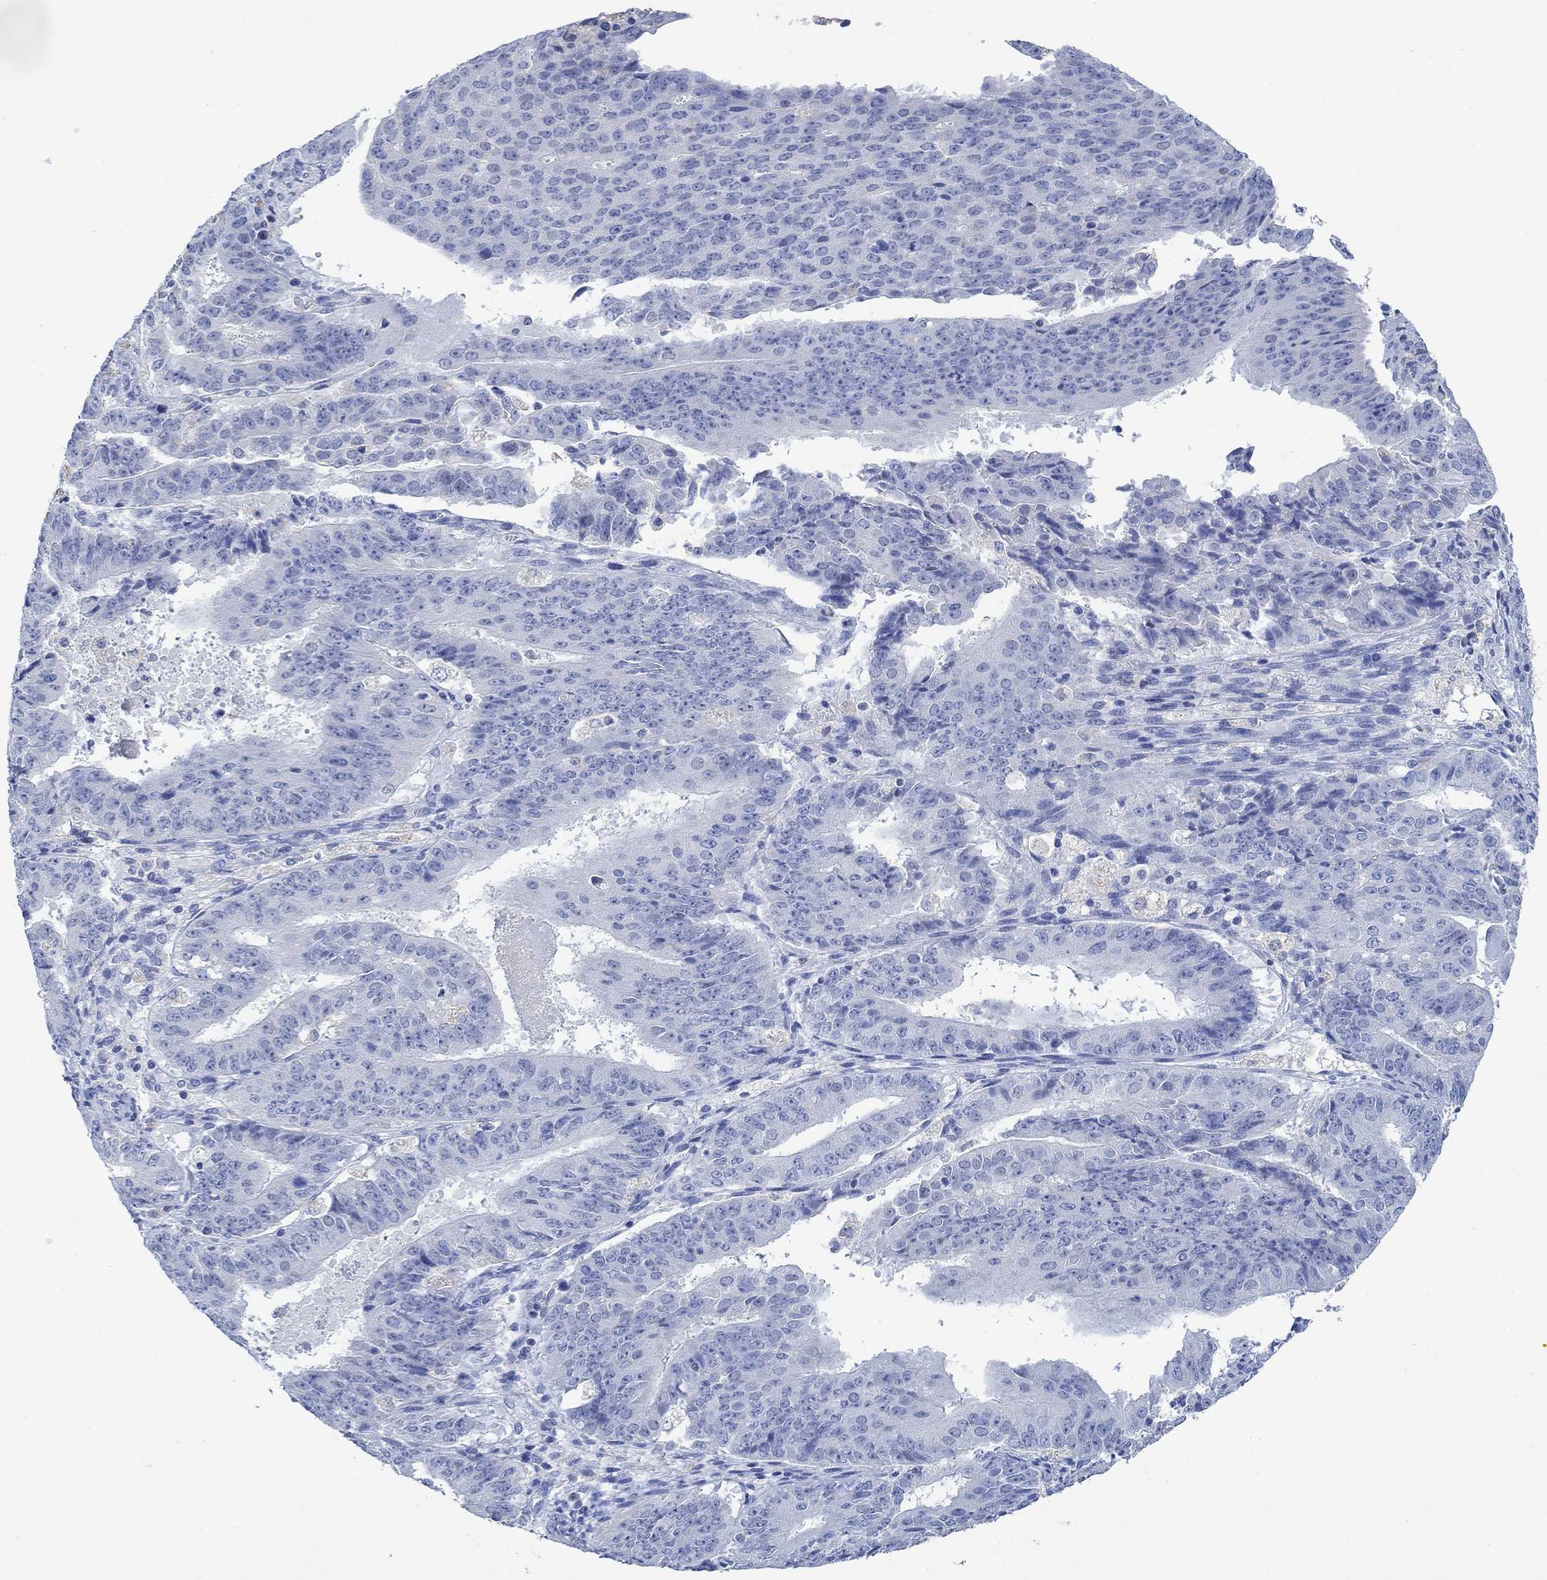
{"staining": {"intensity": "negative", "quantity": "none", "location": "none"}, "tissue": "ovarian cancer", "cell_type": "Tumor cells", "image_type": "cancer", "snomed": [{"axis": "morphology", "description": "Carcinoma, endometroid"}, {"axis": "topography", "description": "Ovary"}], "caption": "IHC micrograph of endometroid carcinoma (ovarian) stained for a protein (brown), which exhibits no expression in tumor cells. (Immunohistochemistry, brightfield microscopy, high magnification).", "gene": "PPP1R17", "patient": {"sex": "female", "age": 42}}